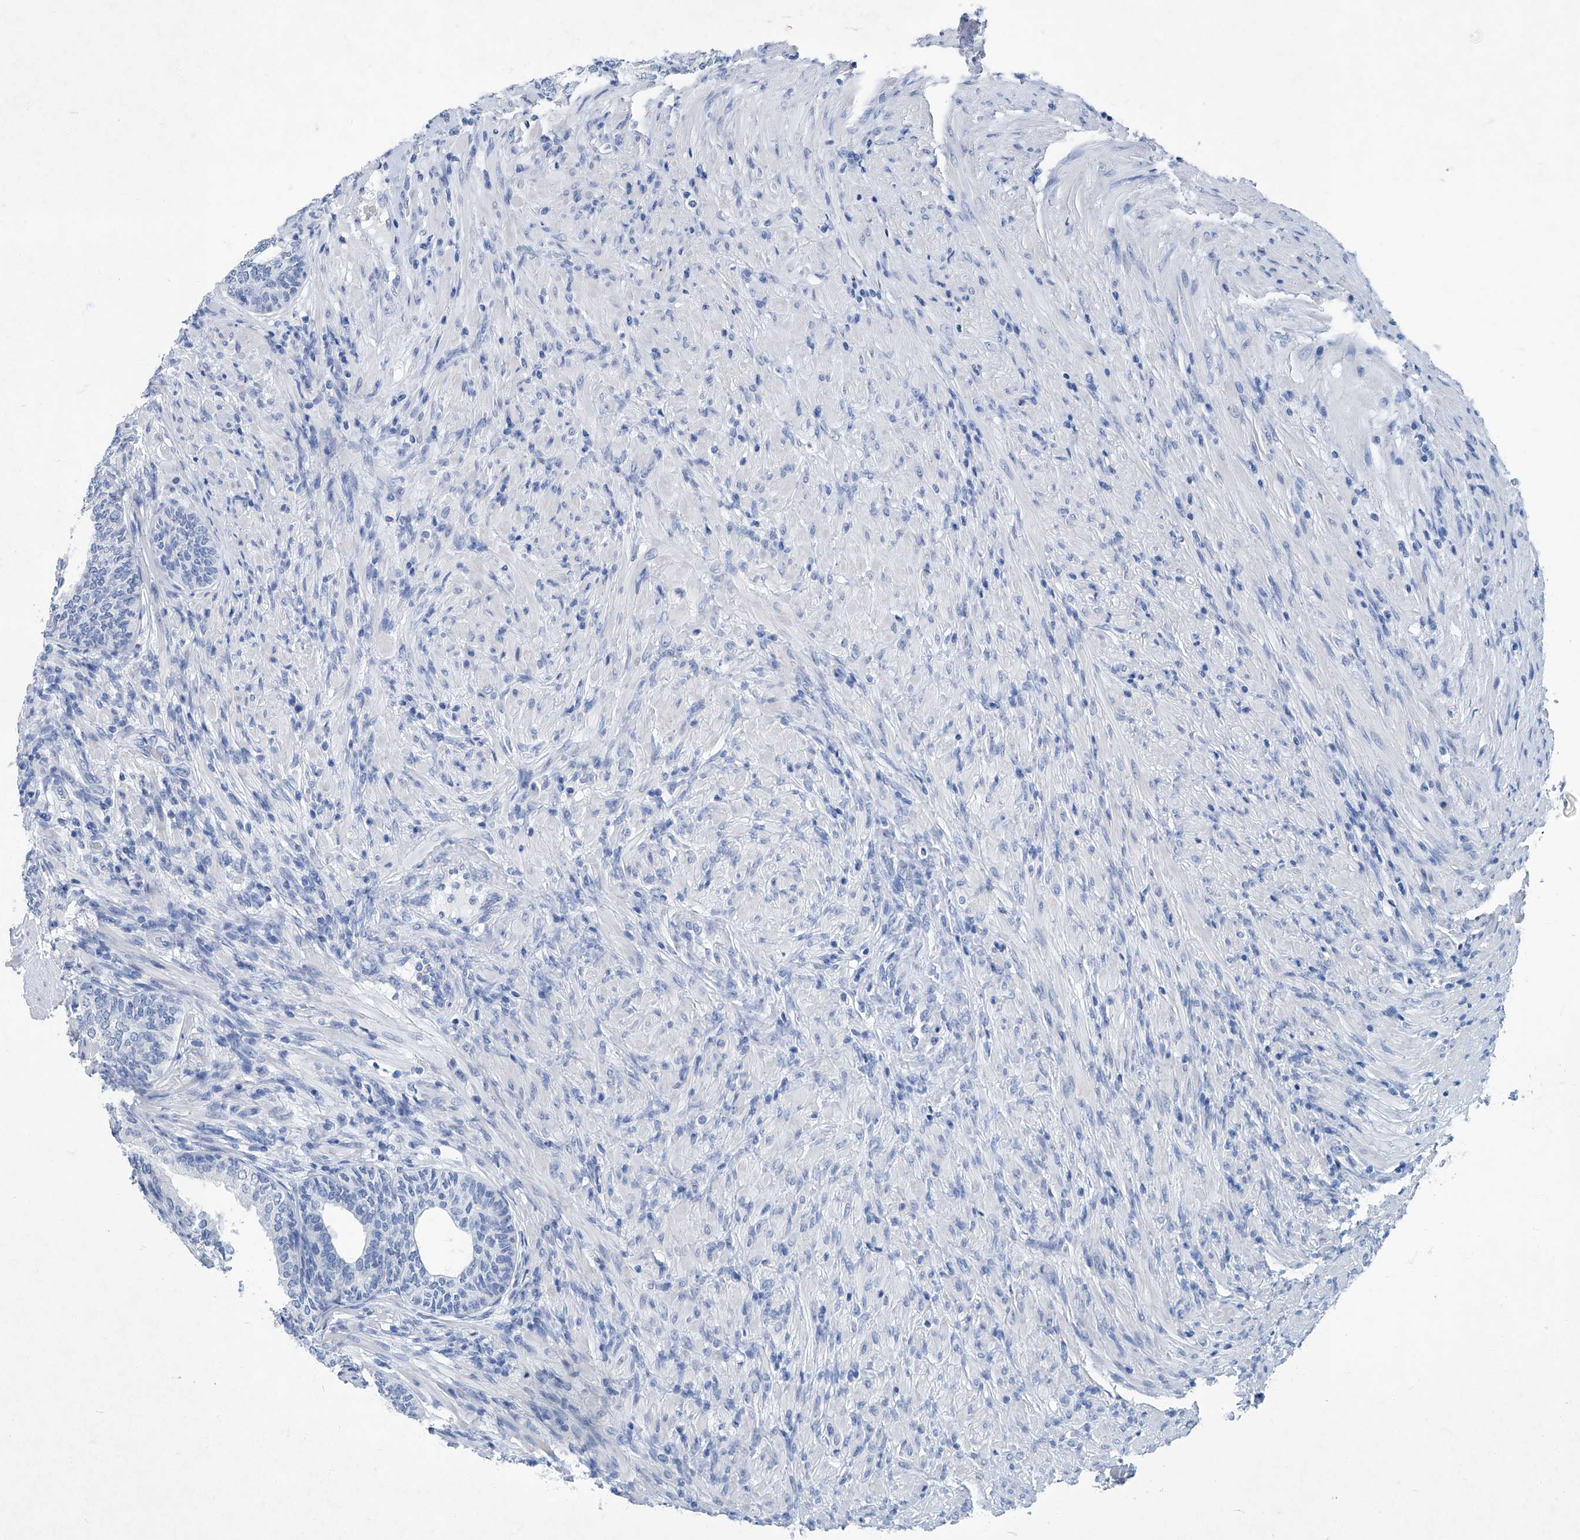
{"staining": {"intensity": "negative", "quantity": "none", "location": "none"}, "tissue": "prostate", "cell_type": "Glandular cells", "image_type": "normal", "snomed": [{"axis": "morphology", "description": "Normal tissue, NOS"}, {"axis": "topography", "description": "Prostate"}], "caption": "This is an immunohistochemistry photomicrograph of unremarkable human prostate. There is no staining in glandular cells.", "gene": "CYP2A7", "patient": {"sex": "male", "age": 76}}